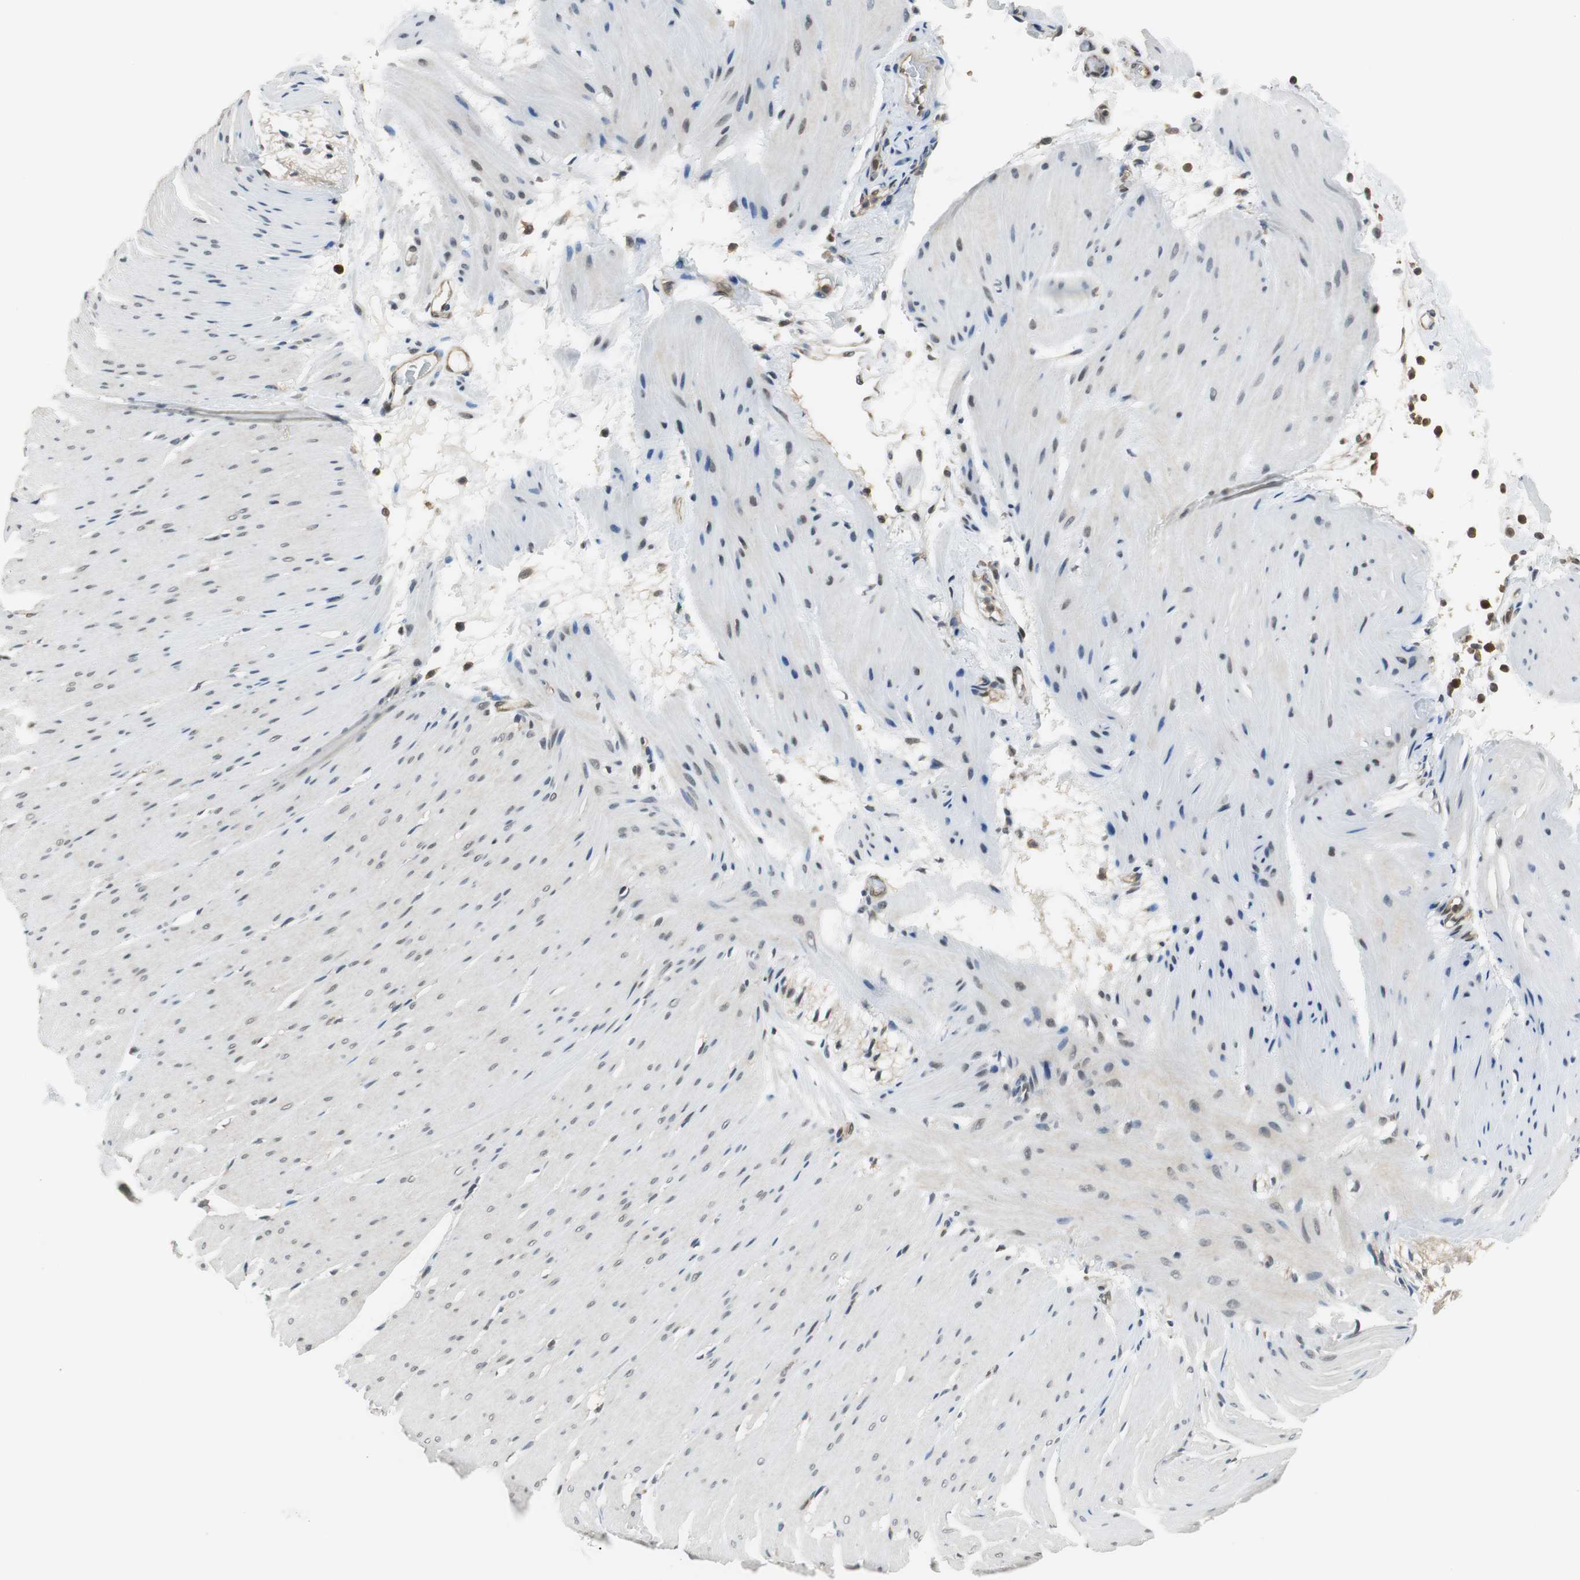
{"staining": {"intensity": "weak", "quantity": "<25%", "location": "nuclear"}, "tissue": "smooth muscle", "cell_type": "Smooth muscle cells", "image_type": "normal", "snomed": [{"axis": "morphology", "description": "Normal tissue, NOS"}, {"axis": "topography", "description": "Smooth muscle"}, {"axis": "topography", "description": "Colon"}], "caption": "A histopathology image of smooth muscle stained for a protein displays no brown staining in smooth muscle cells. (Stains: DAB immunohistochemistry with hematoxylin counter stain, Microscopy: brightfield microscopy at high magnification).", "gene": "ARPC3", "patient": {"sex": "male", "age": 67}}